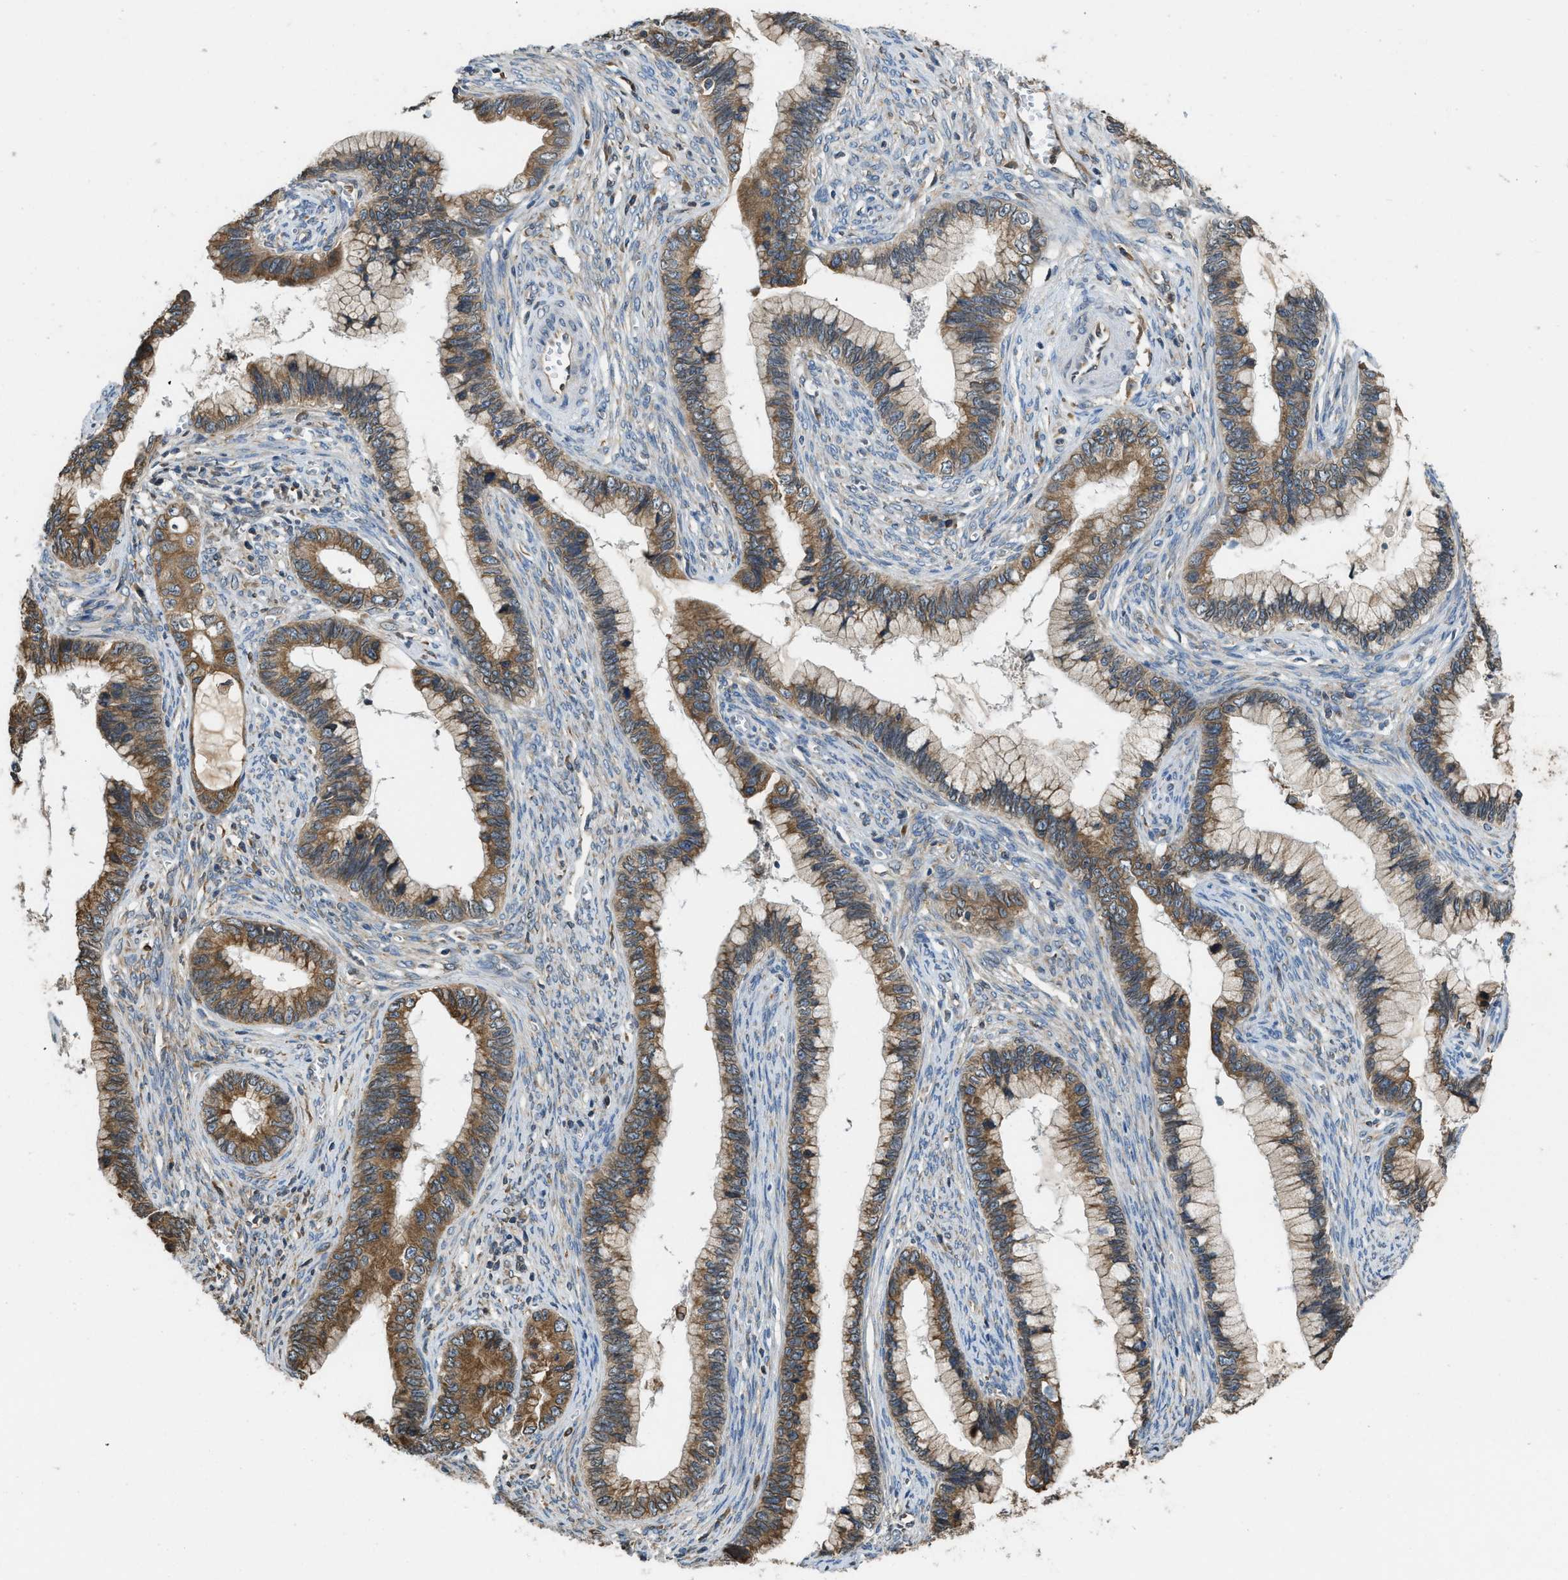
{"staining": {"intensity": "moderate", "quantity": ">75%", "location": "cytoplasmic/membranous"}, "tissue": "cervical cancer", "cell_type": "Tumor cells", "image_type": "cancer", "snomed": [{"axis": "morphology", "description": "Adenocarcinoma, NOS"}, {"axis": "topography", "description": "Cervix"}], "caption": "The micrograph exhibits immunohistochemical staining of cervical adenocarcinoma. There is moderate cytoplasmic/membranous expression is present in approximately >75% of tumor cells.", "gene": "BCAP31", "patient": {"sex": "female", "age": 44}}